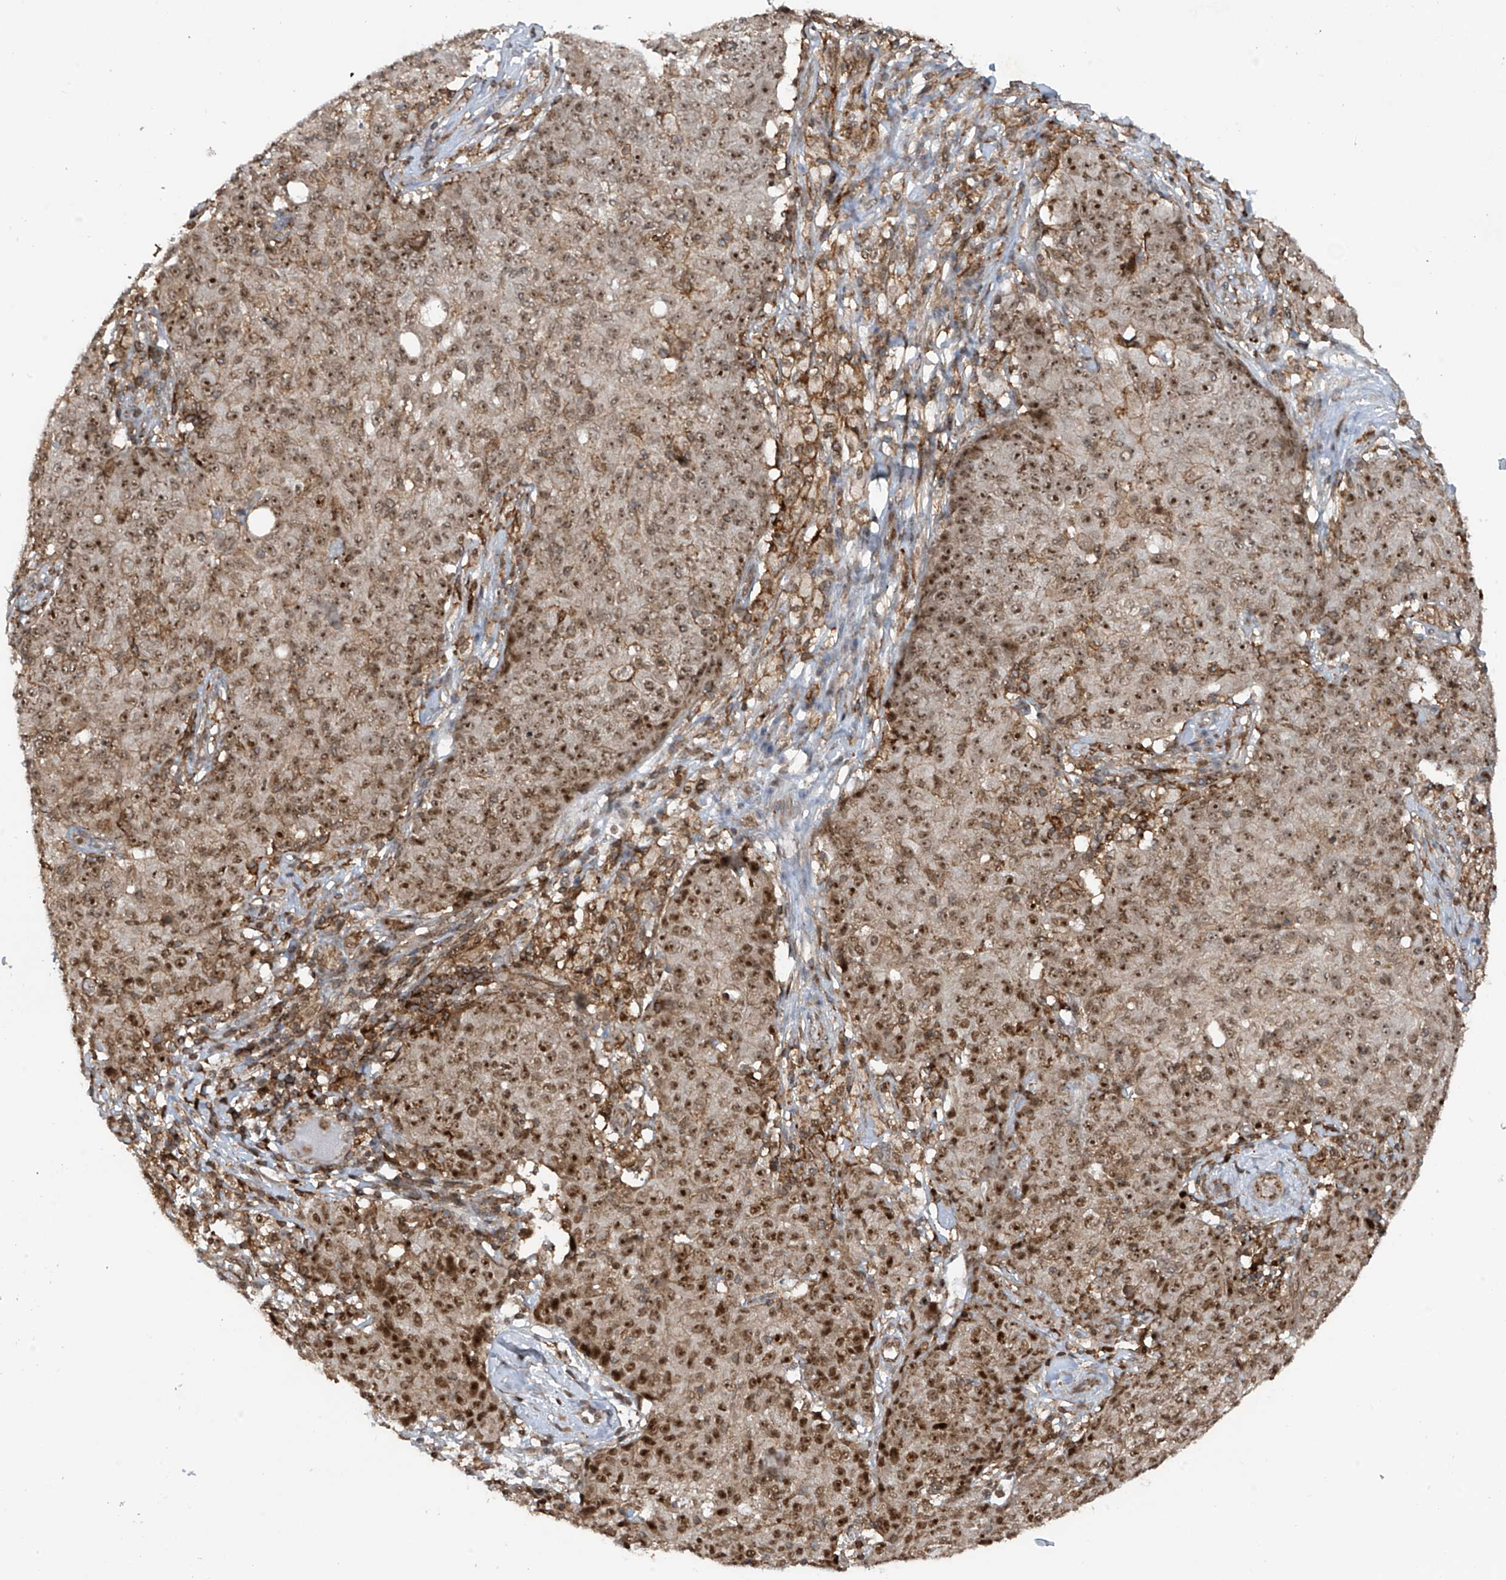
{"staining": {"intensity": "moderate", "quantity": ">75%", "location": "nuclear"}, "tissue": "ovarian cancer", "cell_type": "Tumor cells", "image_type": "cancer", "snomed": [{"axis": "morphology", "description": "Carcinoma, endometroid"}, {"axis": "topography", "description": "Ovary"}], "caption": "Human ovarian cancer stained for a protein (brown) demonstrates moderate nuclear positive expression in approximately >75% of tumor cells.", "gene": "REPIN1", "patient": {"sex": "female", "age": 42}}